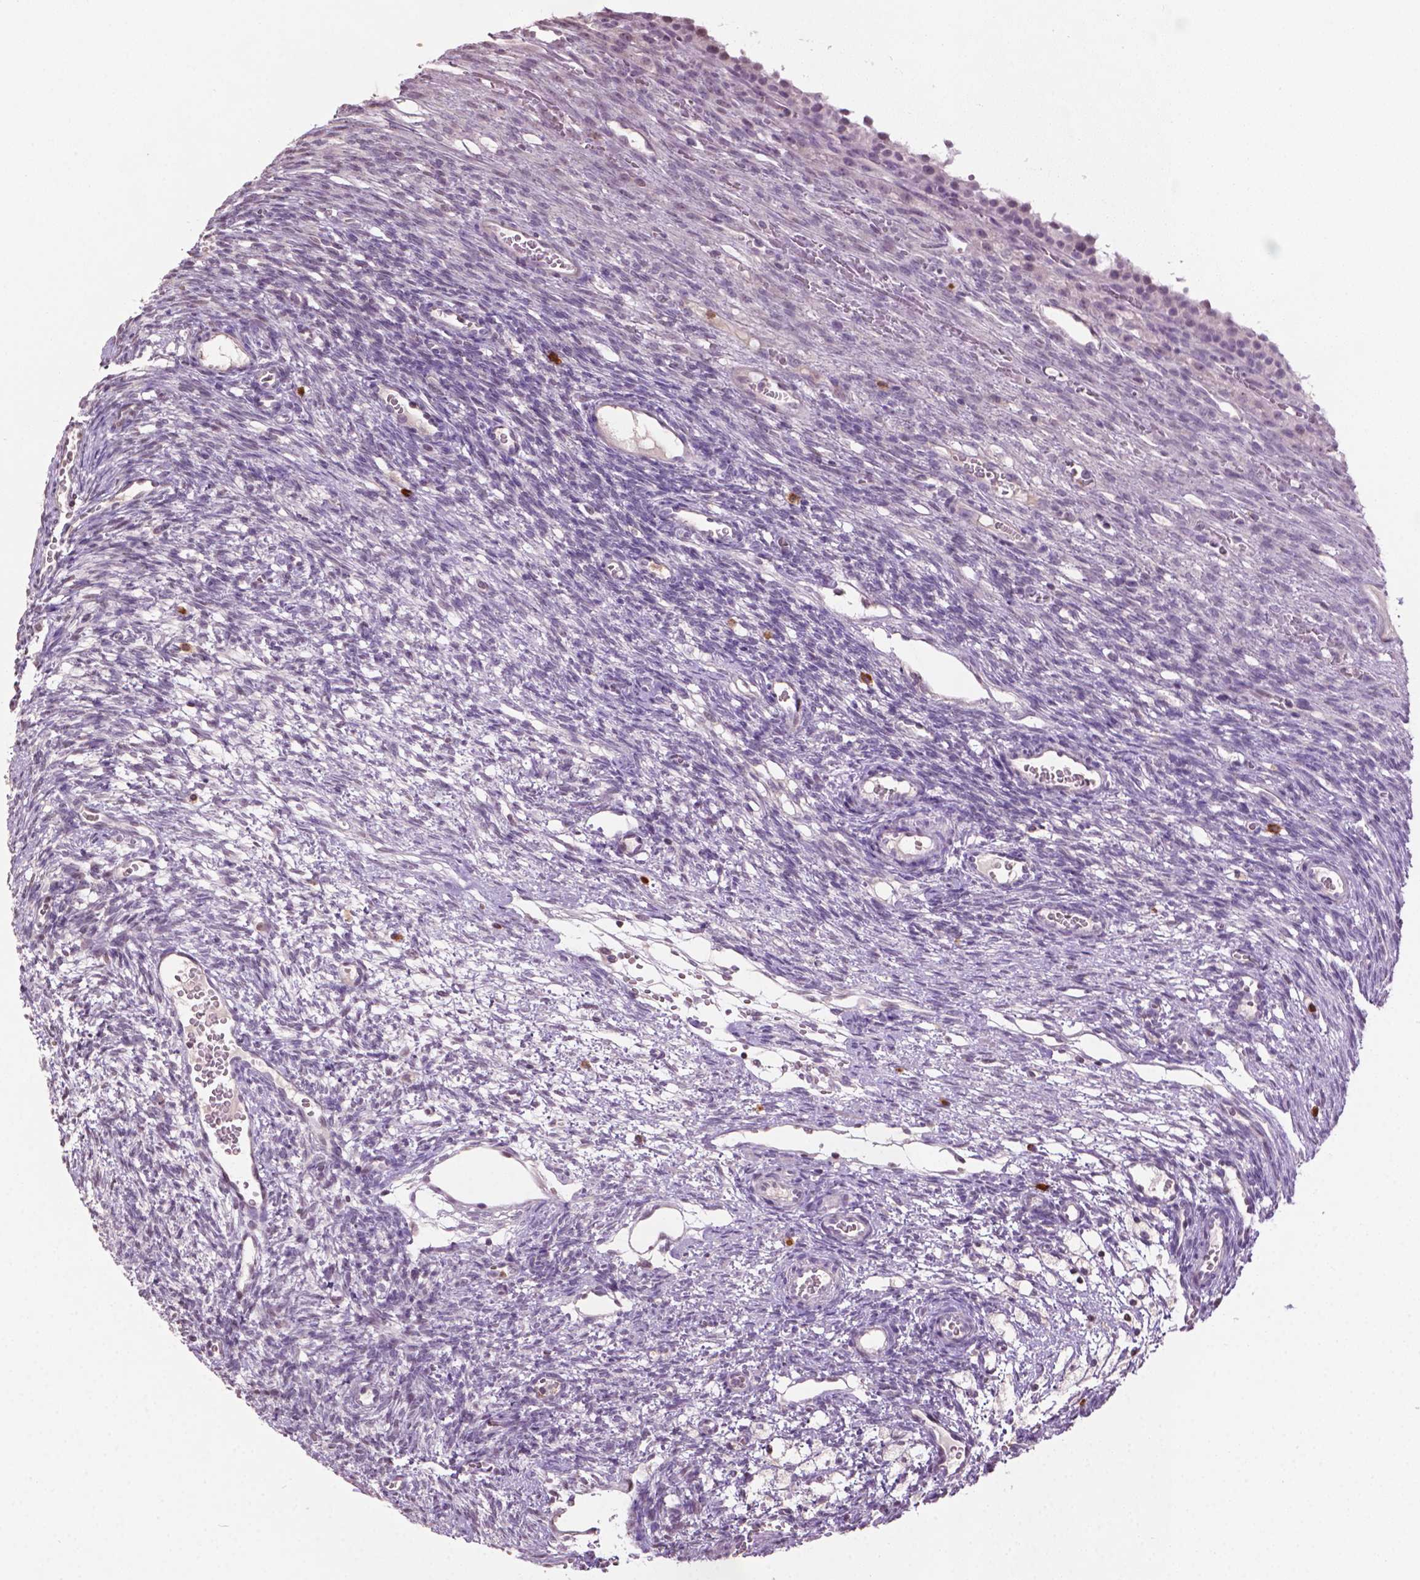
{"staining": {"intensity": "negative", "quantity": "none", "location": "none"}, "tissue": "ovary", "cell_type": "Ovarian stroma cells", "image_type": "normal", "snomed": [{"axis": "morphology", "description": "Normal tissue, NOS"}, {"axis": "topography", "description": "Ovary"}], "caption": "Ovary was stained to show a protein in brown. There is no significant positivity in ovarian stroma cells. (DAB IHC, high magnification).", "gene": "NTNG2", "patient": {"sex": "female", "age": 34}}